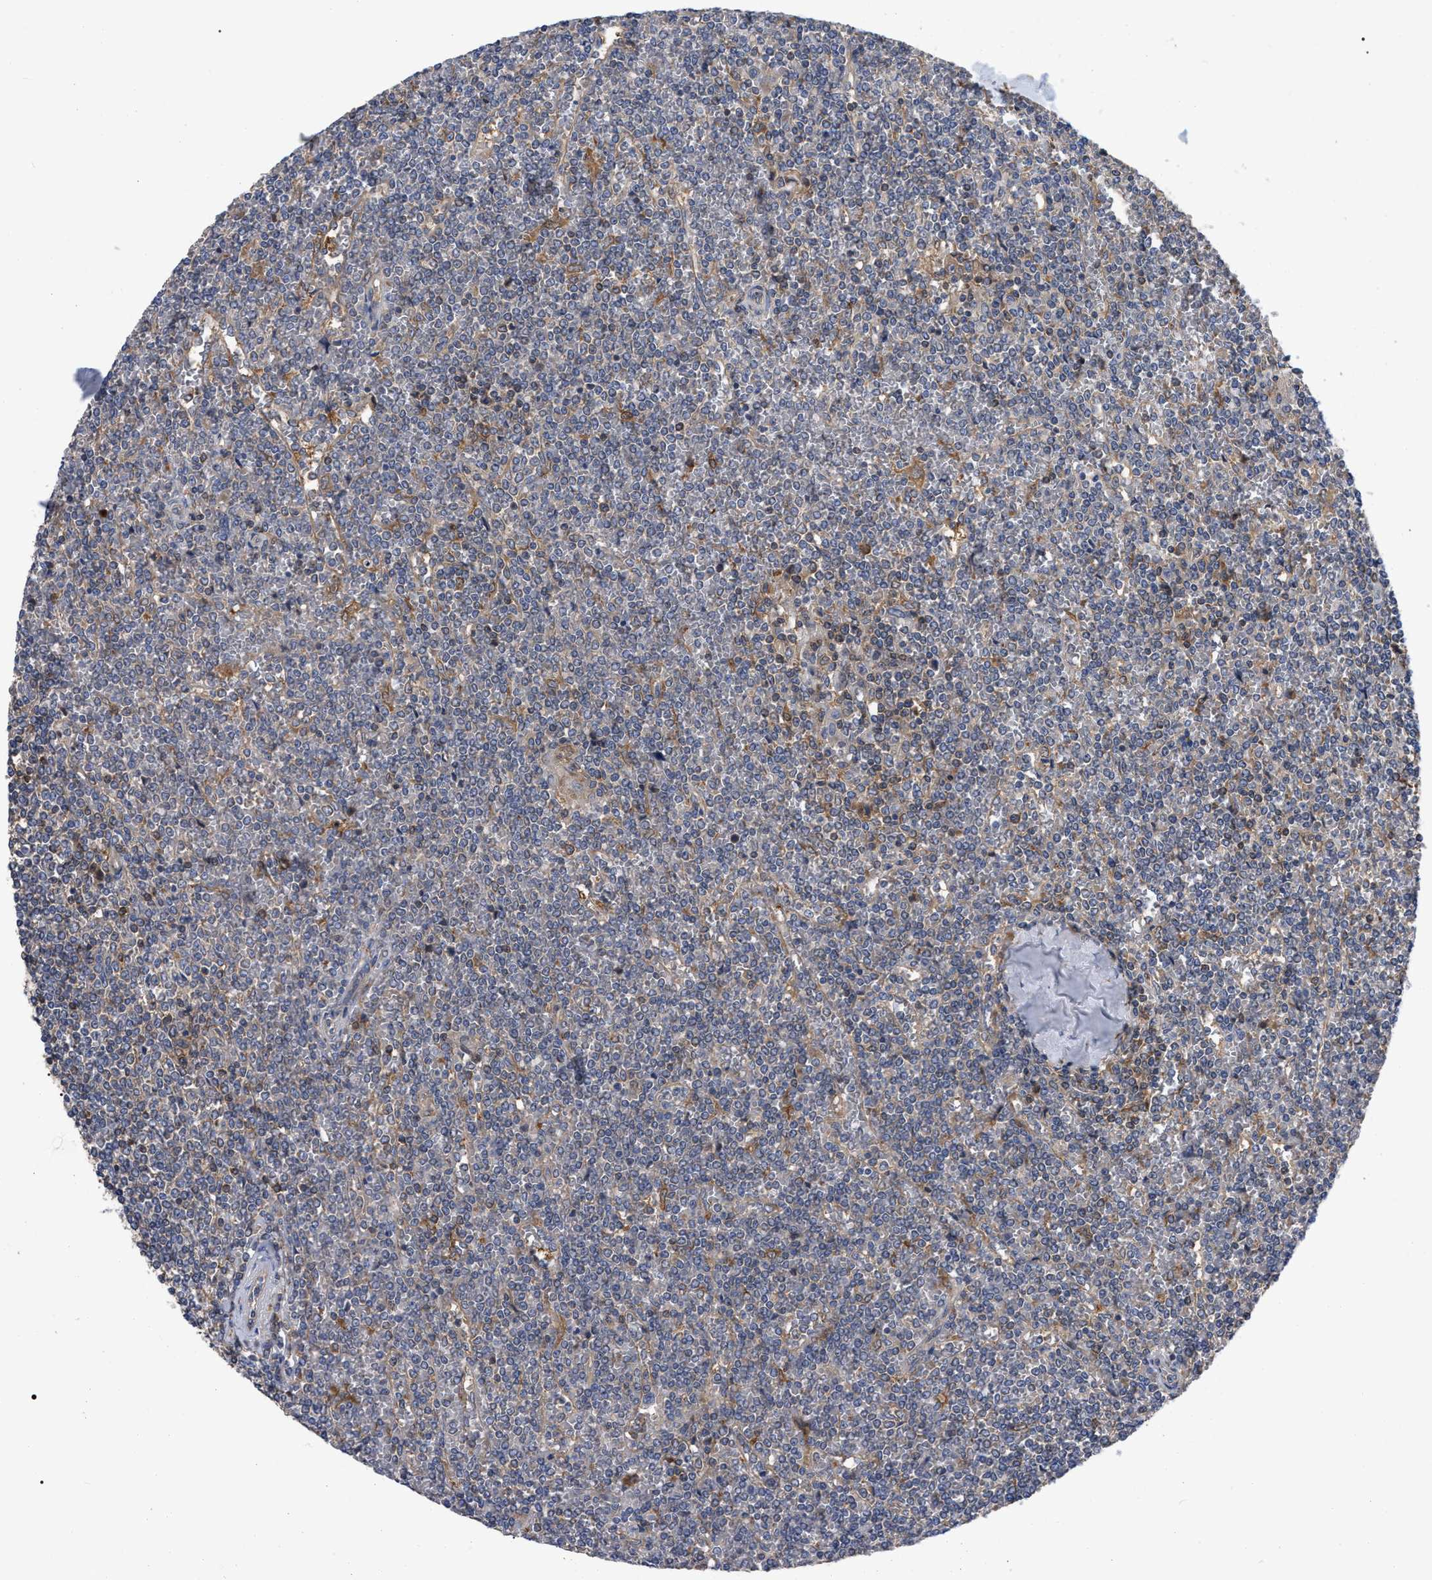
{"staining": {"intensity": "weak", "quantity": "<25%", "location": "cytoplasmic/membranous"}, "tissue": "lymphoma", "cell_type": "Tumor cells", "image_type": "cancer", "snomed": [{"axis": "morphology", "description": "Malignant lymphoma, non-Hodgkin's type, Low grade"}, {"axis": "topography", "description": "Spleen"}], "caption": "This micrograph is of lymphoma stained with immunohistochemistry to label a protein in brown with the nuclei are counter-stained blue. There is no expression in tumor cells. The staining is performed using DAB (3,3'-diaminobenzidine) brown chromogen with nuclei counter-stained in using hematoxylin.", "gene": "RAP1GDS1", "patient": {"sex": "female", "age": 19}}